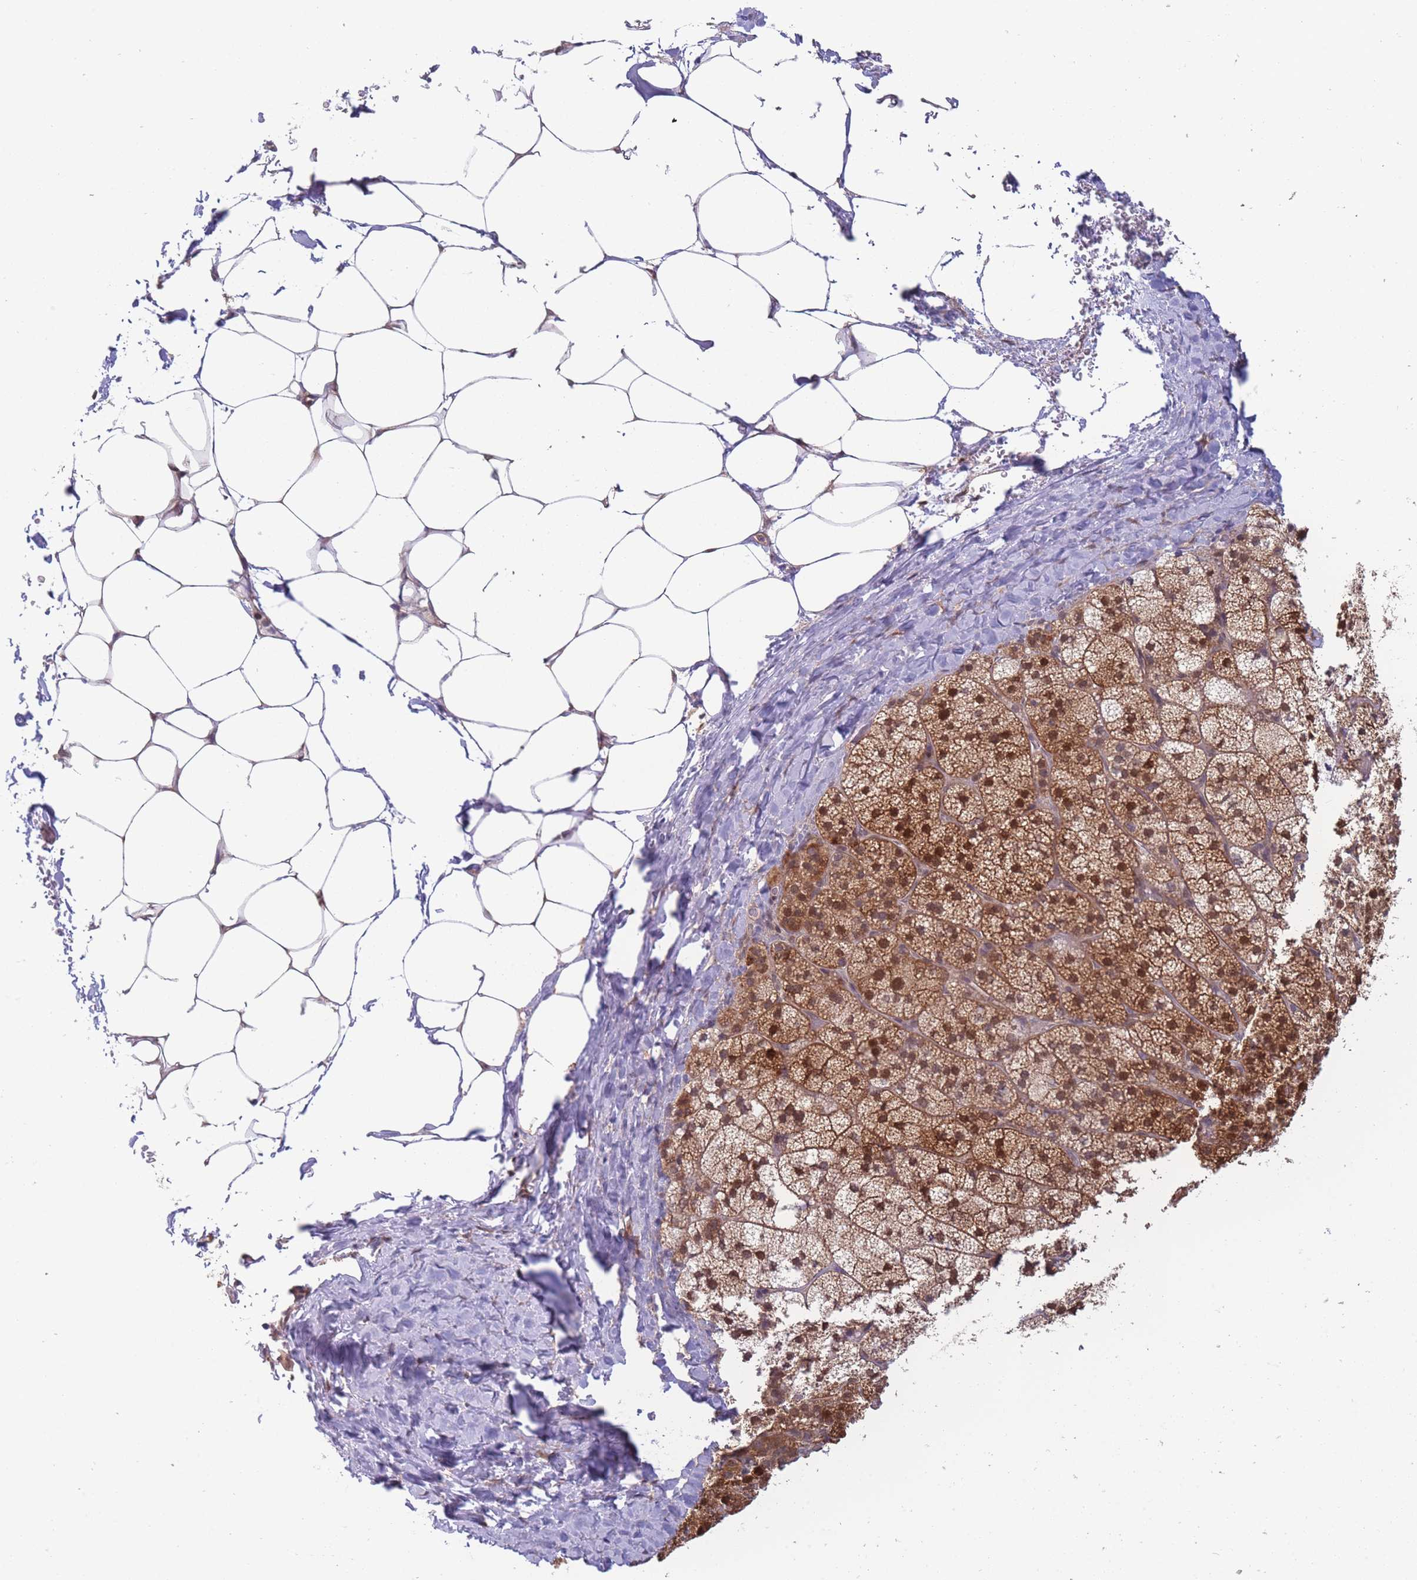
{"staining": {"intensity": "moderate", "quantity": ">75%", "location": "cytoplasmic/membranous,nuclear"}, "tissue": "adrenal gland", "cell_type": "Glandular cells", "image_type": "normal", "snomed": [{"axis": "morphology", "description": "Normal tissue, NOS"}, {"axis": "topography", "description": "Adrenal gland"}], "caption": "A micrograph showing moderate cytoplasmic/membranous,nuclear positivity in approximately >75% of glandular cells in normal adrenal gland, as visualized by brown immunohistochemical staining.", "gene": "NSFL1C", "patient": {"sex": "female", "age": 58}}